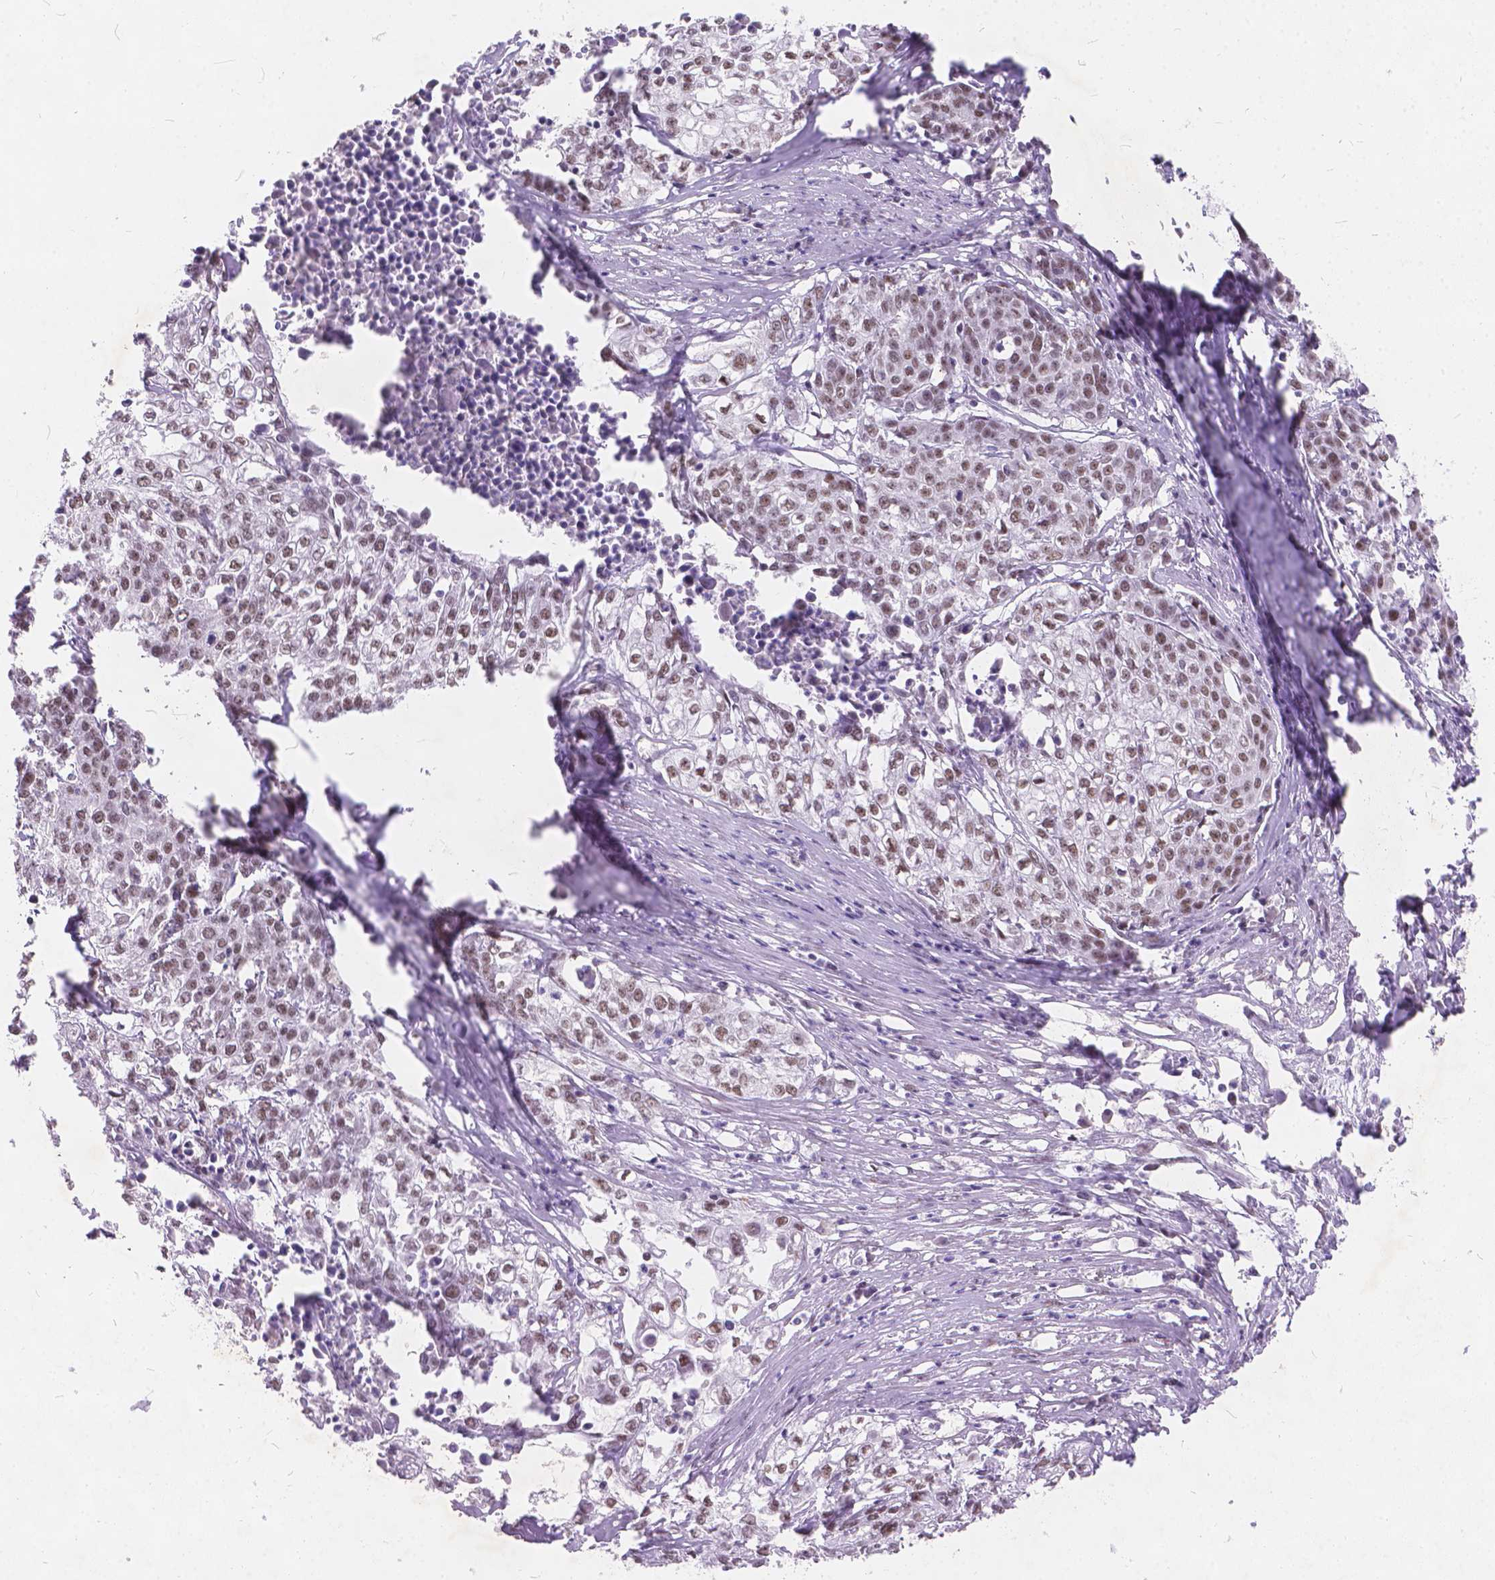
{"staining": {"intensity": "moderate", "quantity": ">75%", "location": "nuclear"}, "tissue": "cervical cancer", "cell_type": "Tumor cells", "image_type": "cancer", "snomed": [{"axis": "morphology", "description": "Squamous cell carcinoma, NOS"}, {"axis": "topography", "description": "Cervix"}], "caption": "Human cervical cancer stained with a brown dye exhibits moderate nuclear positive staining in approximately >75% of tumor cells.", "gene": "FAM53A", "patient": {"sex": "female", "age": 39}}